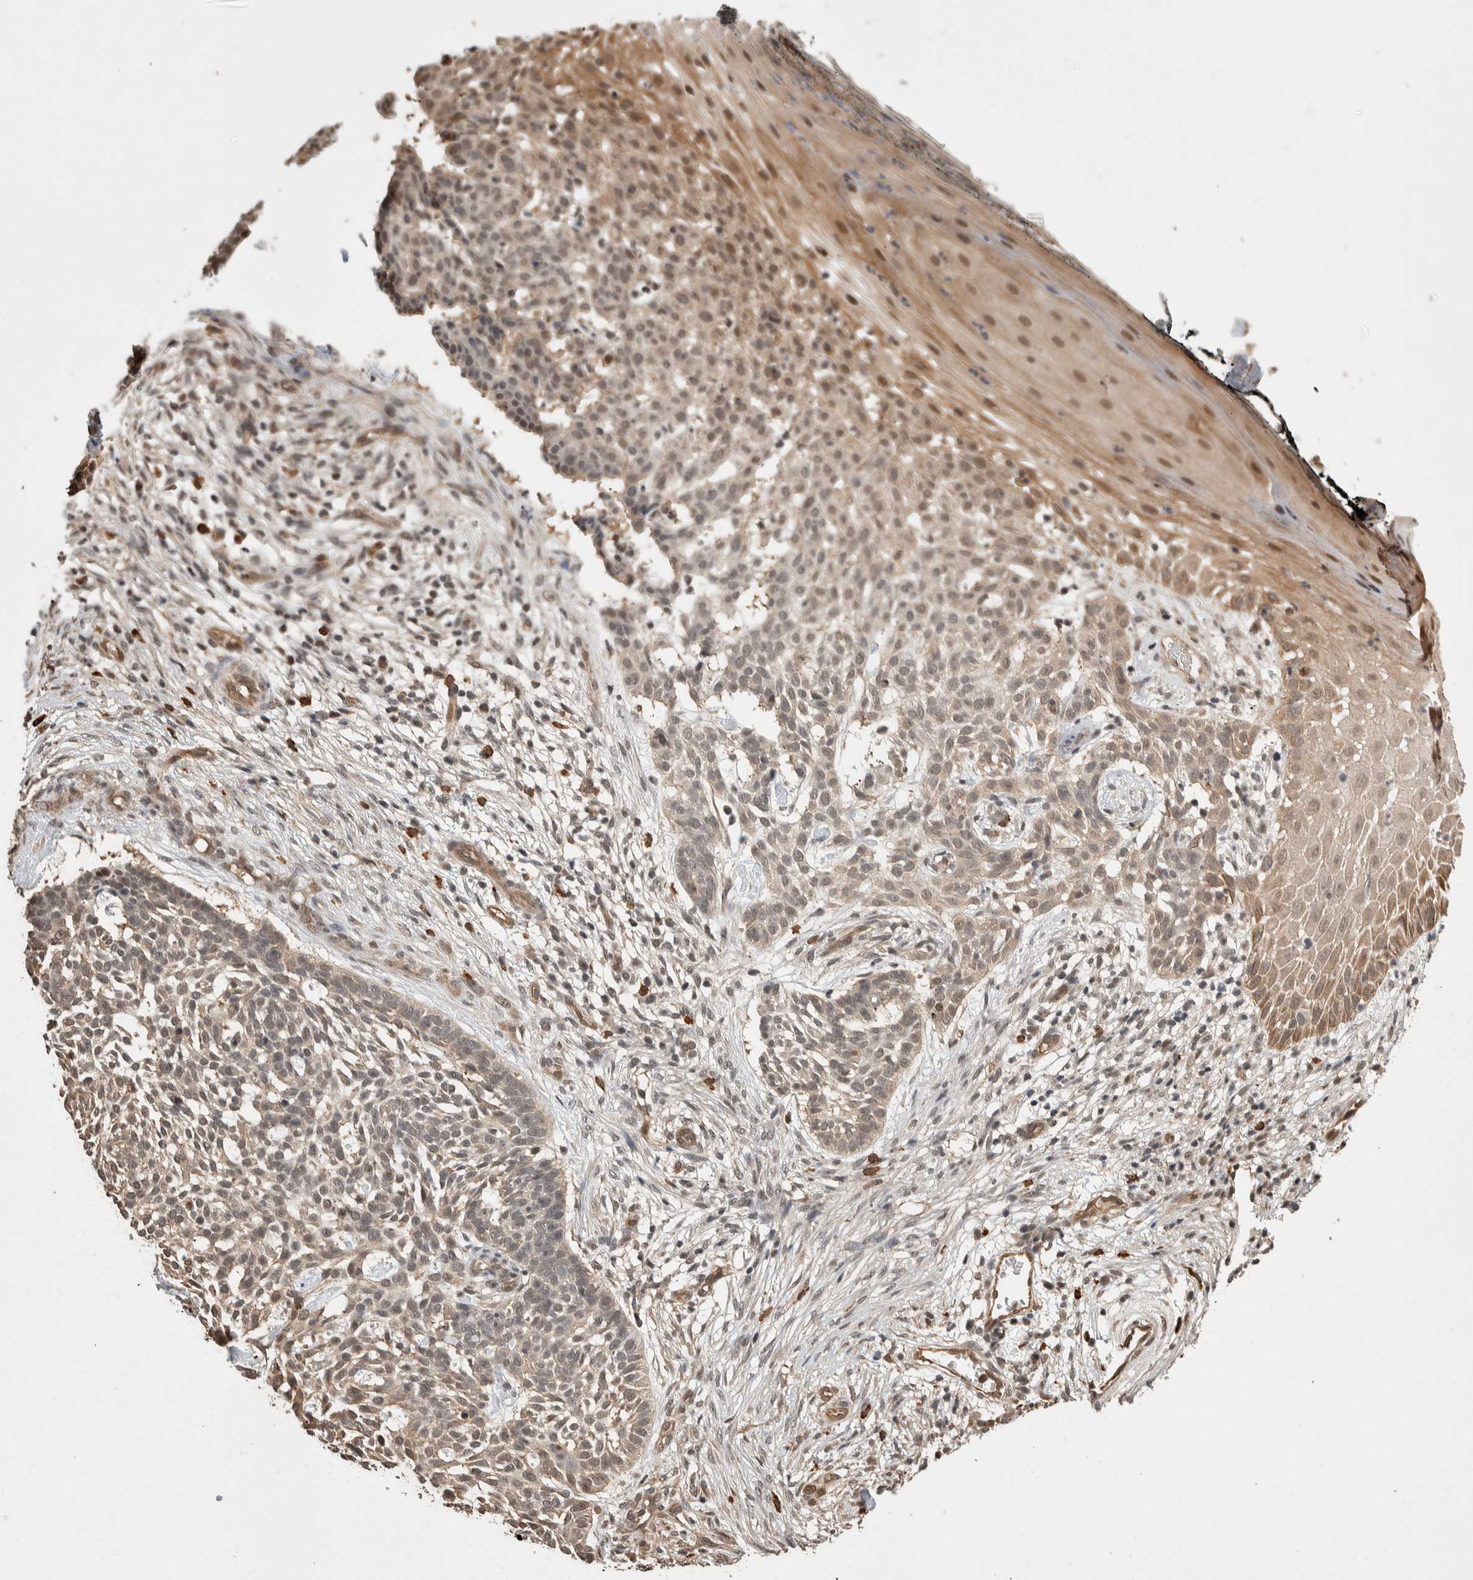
{"staining": {"intensity": "weak", "quantity": "25%-75%", "location": "nuclear"}, "tissue": "skin cancer", "cell_type": "Tumor cells", "image_type": "cancer", "snomed": [{"axis": "morphology", "description": "Basal cell carcinoma"}, {"axis": "topography", "description": "Skin"}], "caption": "Immunohistochemistry (IHC) micrograph of human skin basal cell carcinoma stained for a protein (brown), which displays low levels of weak nuclear positivity in approximately 25%-75% of tumor cells.", "gene": "ZNF592", "patient": {"sex": "female", "age": 64}}